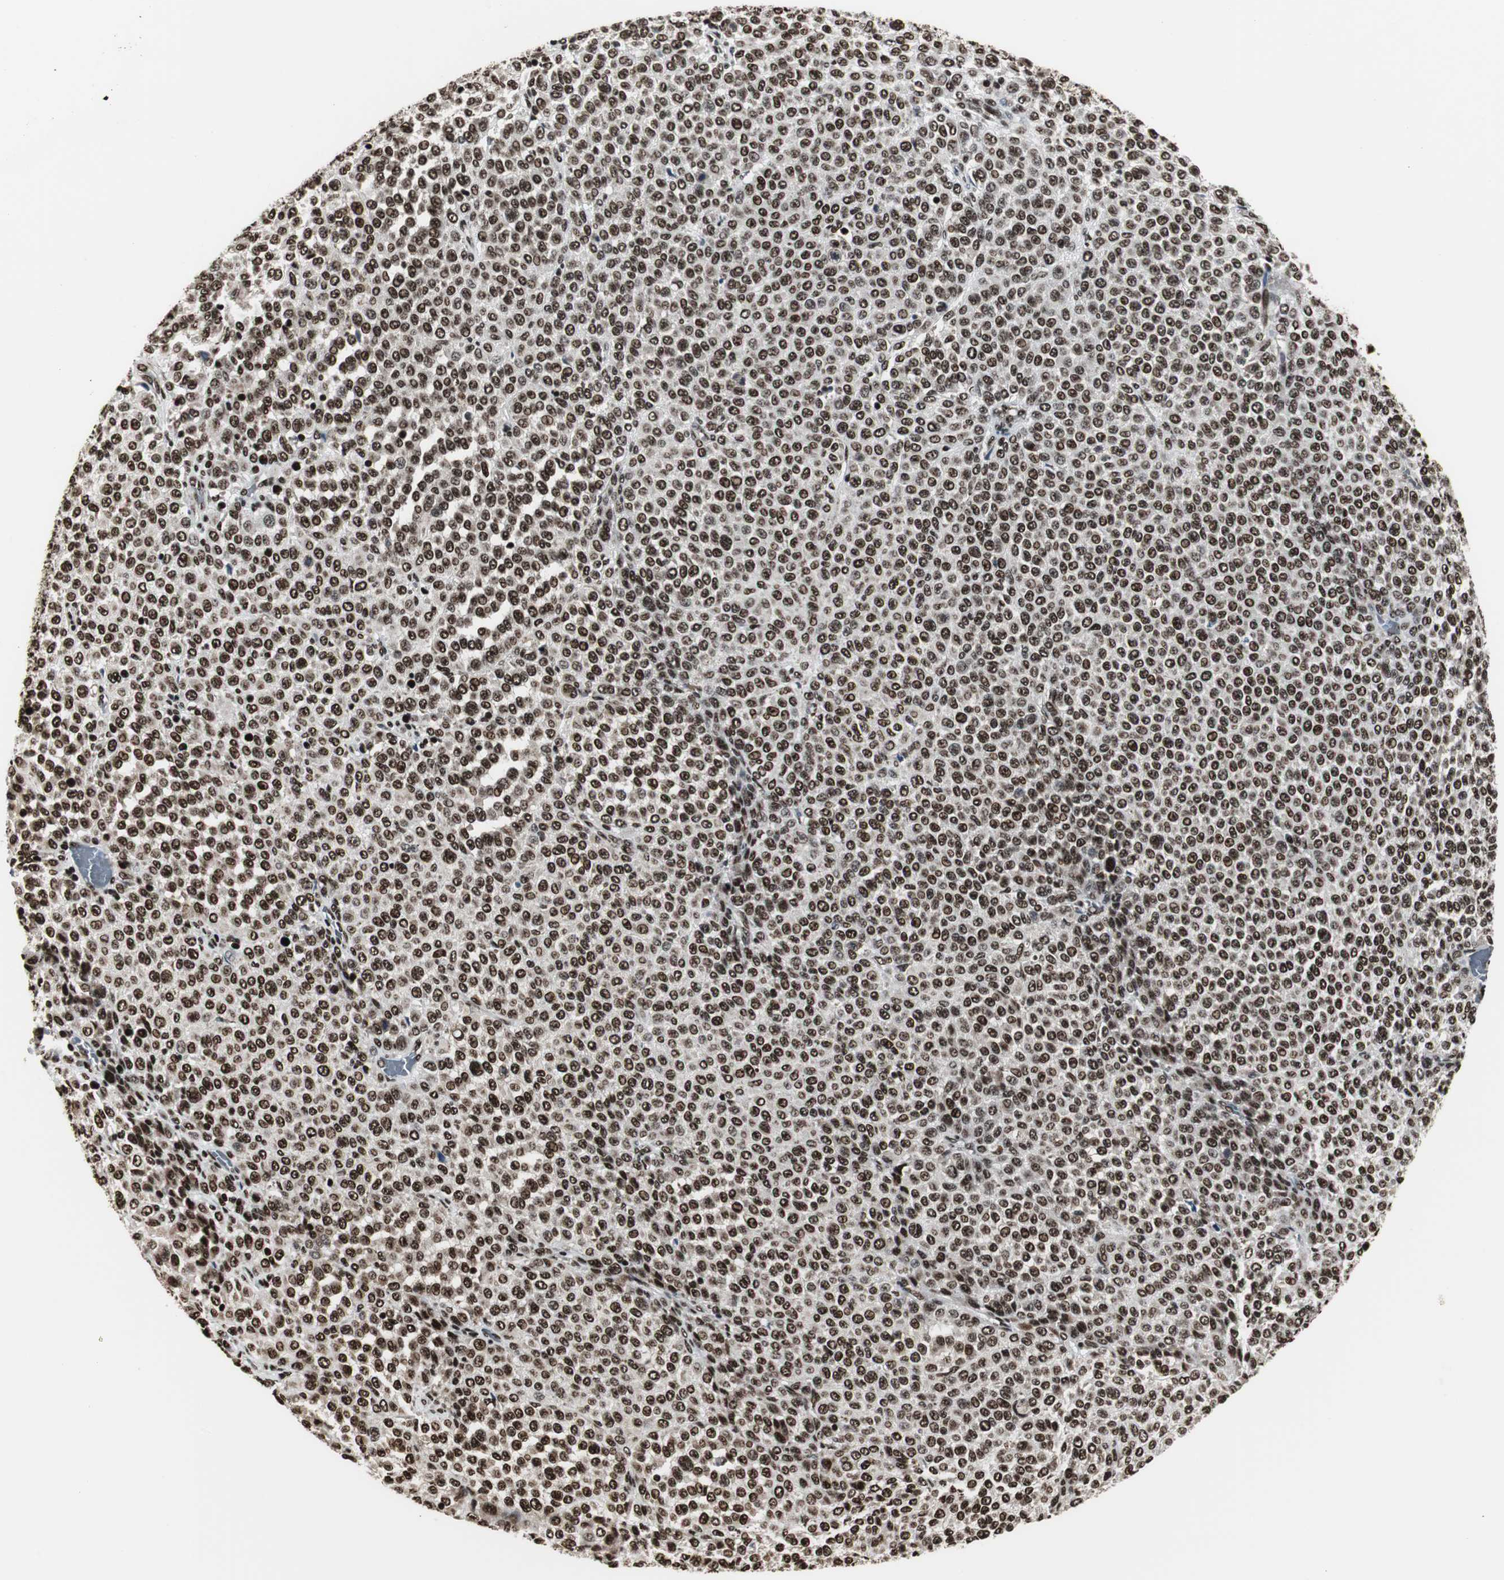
{"staining": {"intensity": "strong", "quantity": ">75%", "location": "nuclear"}, "tissue": "melanoma", "cell_type": "Tumor cells", "image_type": "cancer", "snomed": [{"axis": "morphology", "description": "Malignant melanoma, Metastatic site"}, {"axis": "topography", "description": "Pancreas"}], "caption": "Protein expression by immunohistochemistry shows strong nuclear staining in approximately >75% of tumor cells in melanoma. Immunohistochemistry (ihc) stains the protein in brown and the nuclei are stained blue.", "gene": "PARN", "patient": {"sex": "female", "age": 30}}